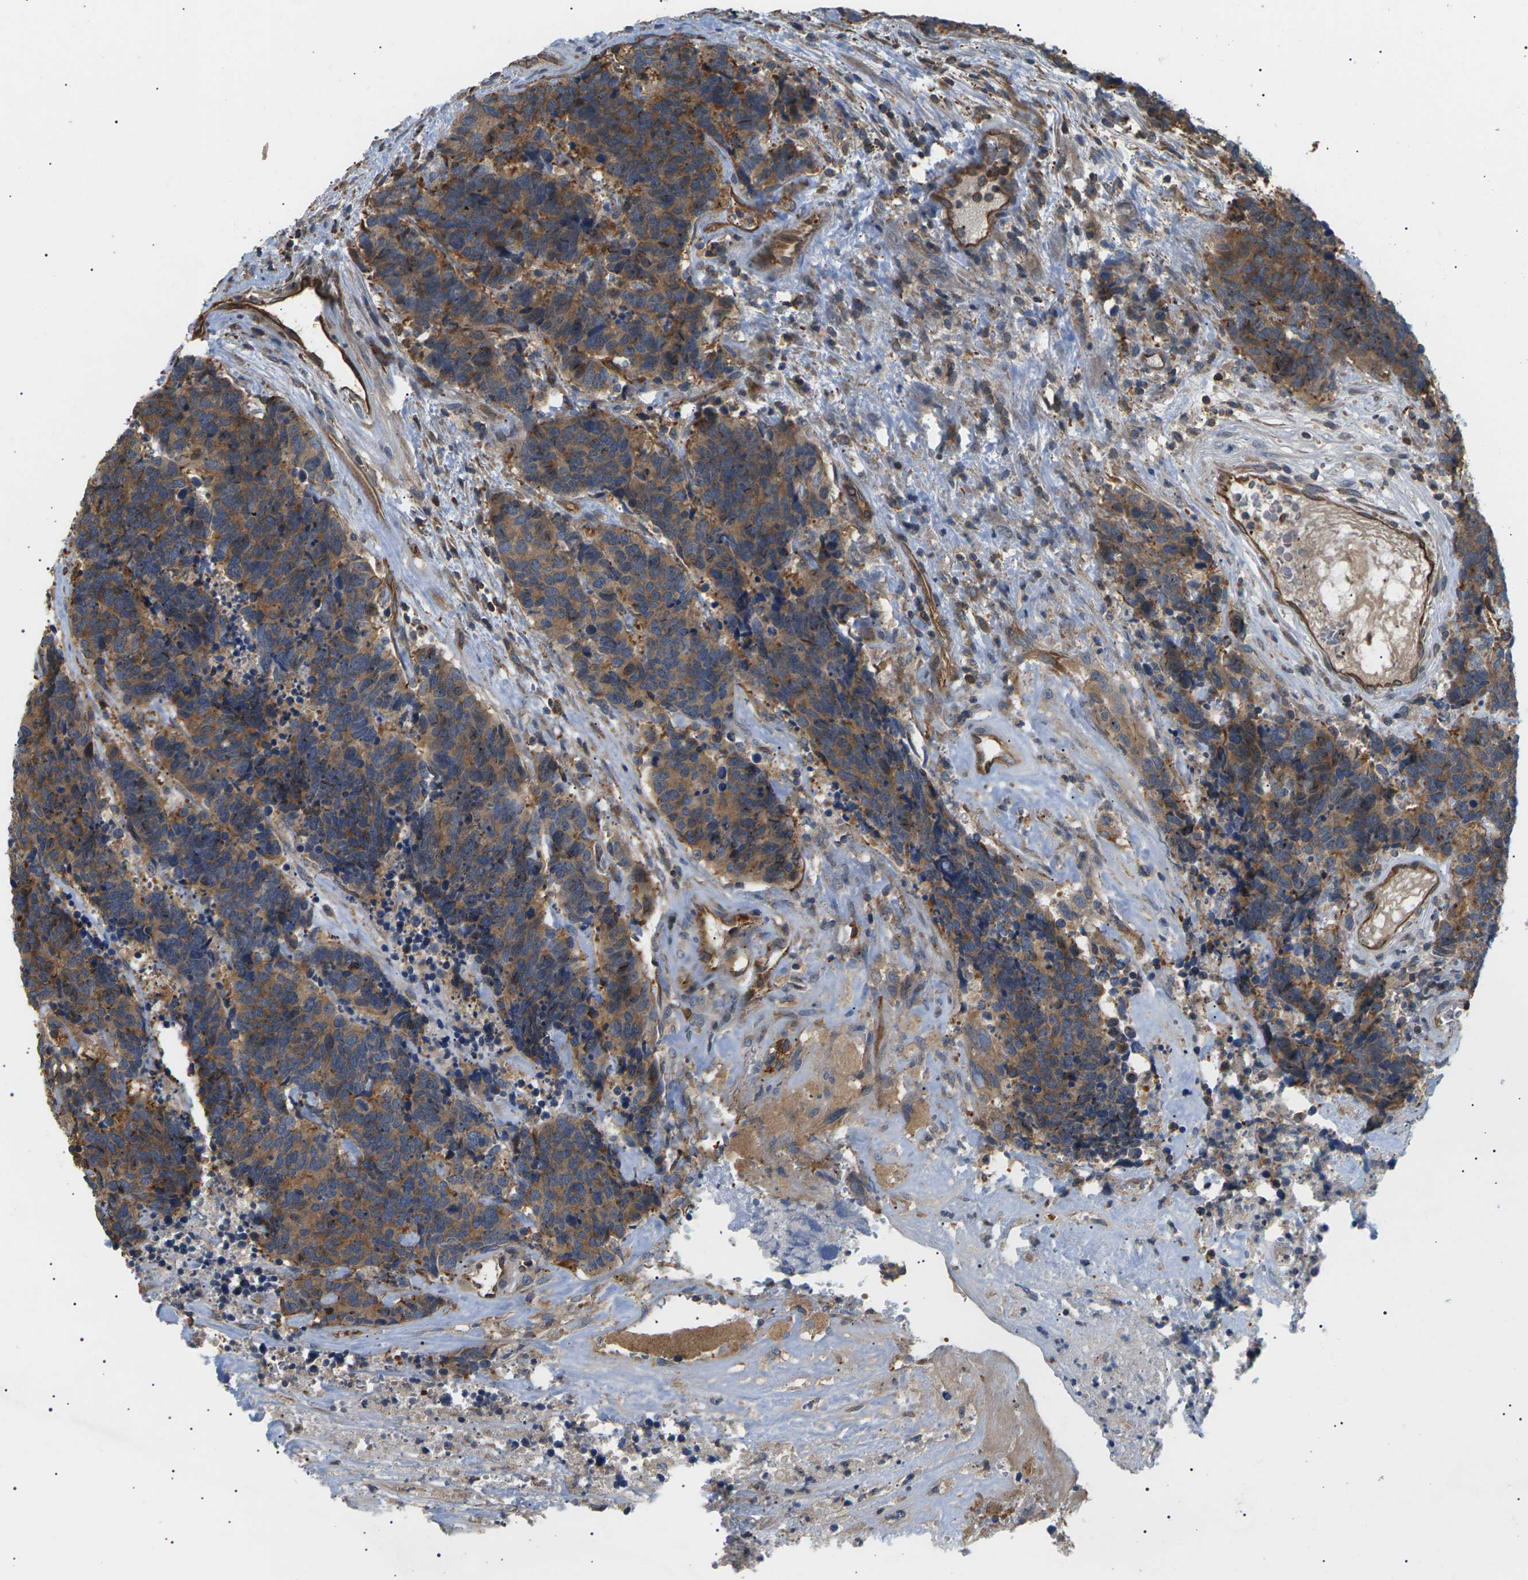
{"staining": {"intensity": "moderate", "quantity": ">75%", "location": "cytoplasmic/membranous,nuclear"}, "tissue": "carcinoid", "cell_type": "Tumor cells", "image_type": "cancer", "snomed": [{"axis": "morphology", "description": "Carcinoma, NOS"}, {"axis": "morphology", "description": "Carcinoid, malignant, NOS"}, {"axis": "topography", "description": "Urinary bladder"}], "caption": "Immunohistochemical staining of carcinoid reveals medium levels of moderate cytoplasmic/membranous and nuclear protein expression in approximately >75% of tumor cells.", "gene": "TMTC4", "patient": {"sex": "male", "age": 57}}